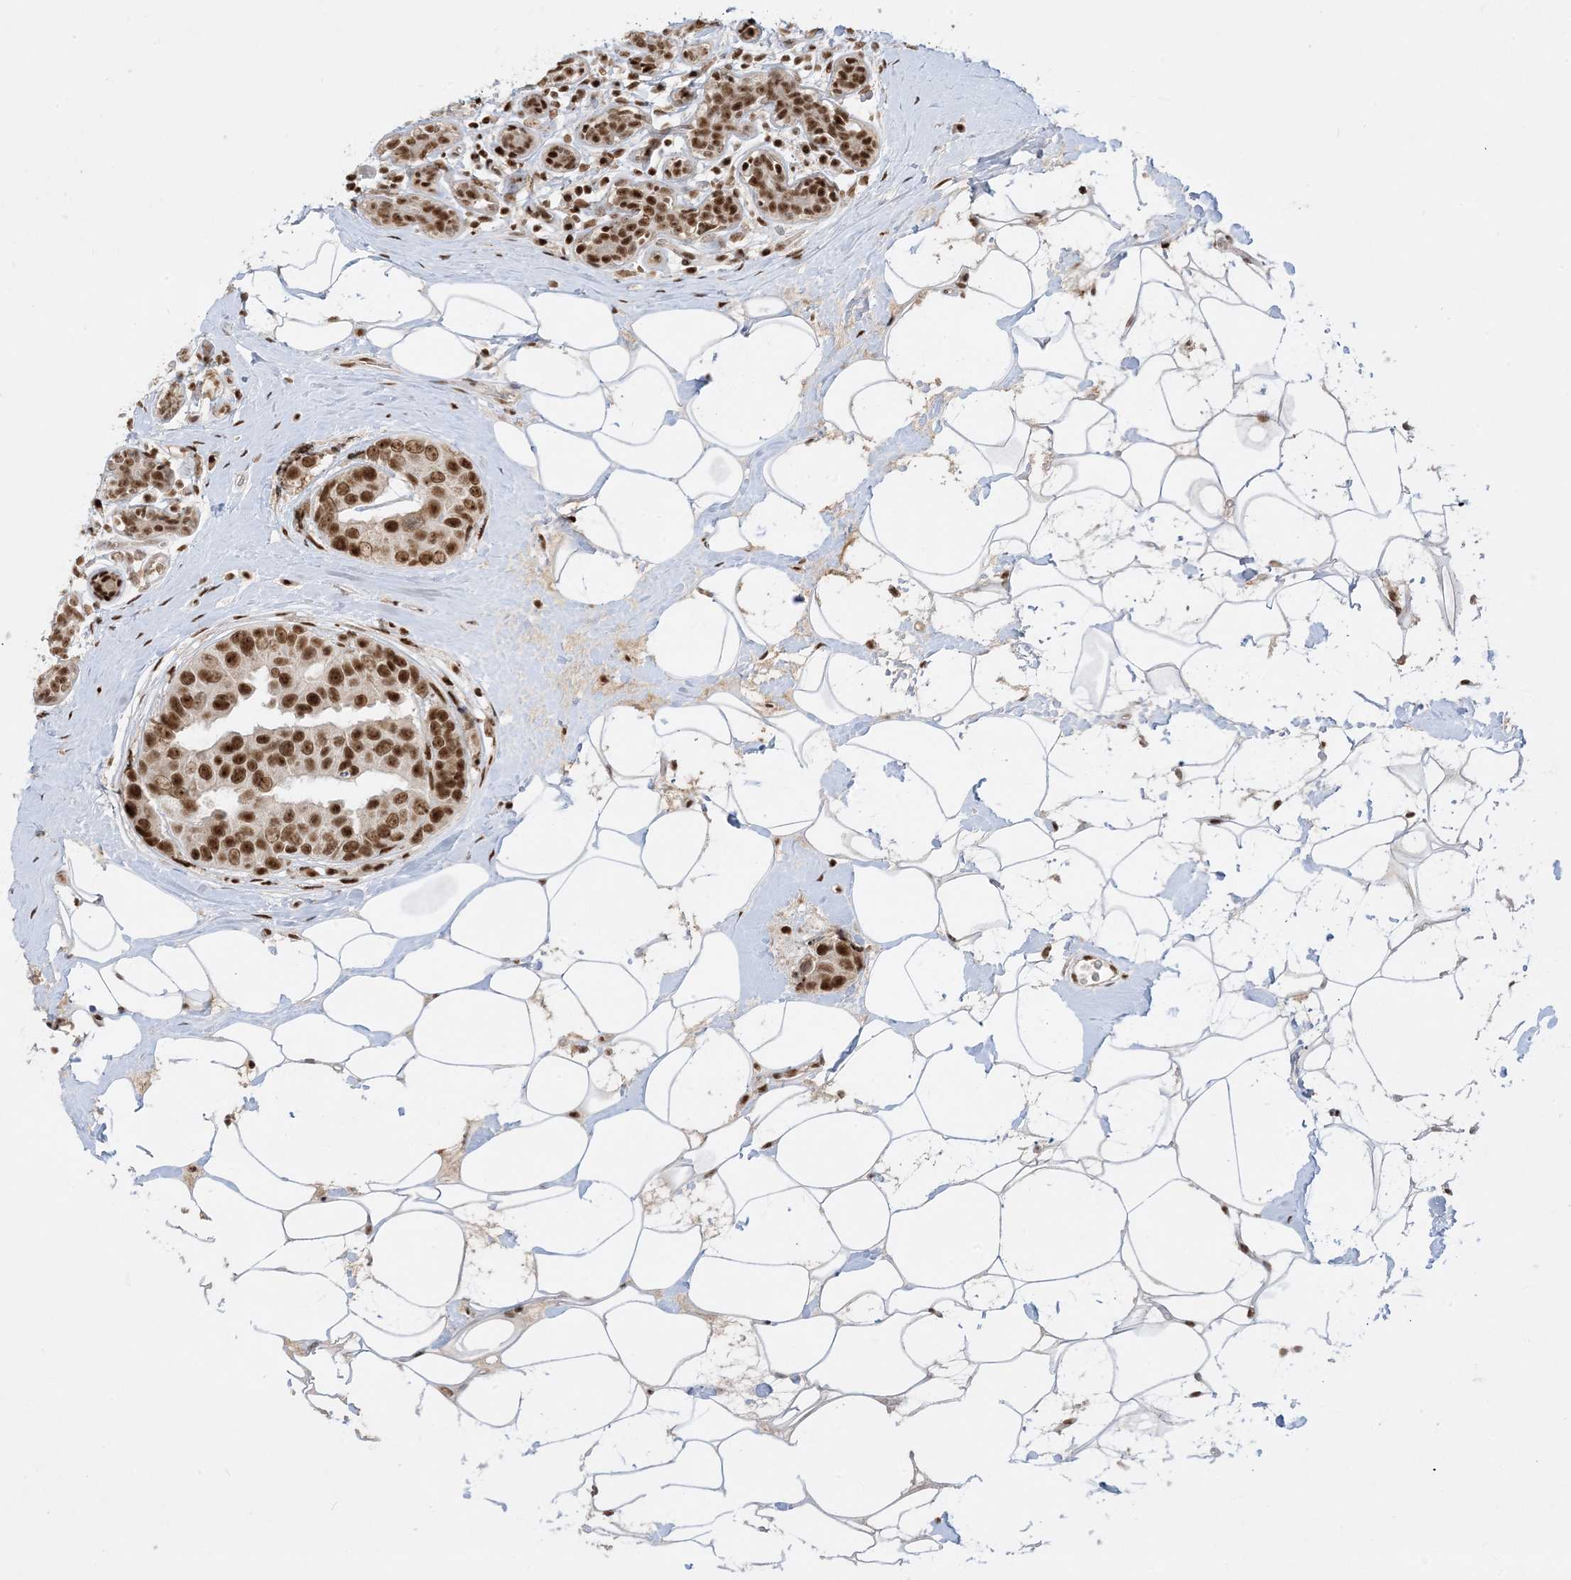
{"staining": {"intensity": "strong", "quantity": ">75%", "location": "nuclear"}, "tissue": "breast cancer", "cell_type": "Tumor cells", "image_type": "cancer", "snomed": [{"axis": "morphology", "description": "Normal tissue, NOS"}, {"axis": "morphology", "description": "Duct carcinoma"}, {"axis": "topography", "description": "Breast"}], "caption": "The immunohistochemical stain highlights strong nuclear positivity in tumor cells of invasive ductal carcinoma (breast) tissue.", "gene": "PPIL2", "patient": {"sex": "female", "age": 39}}